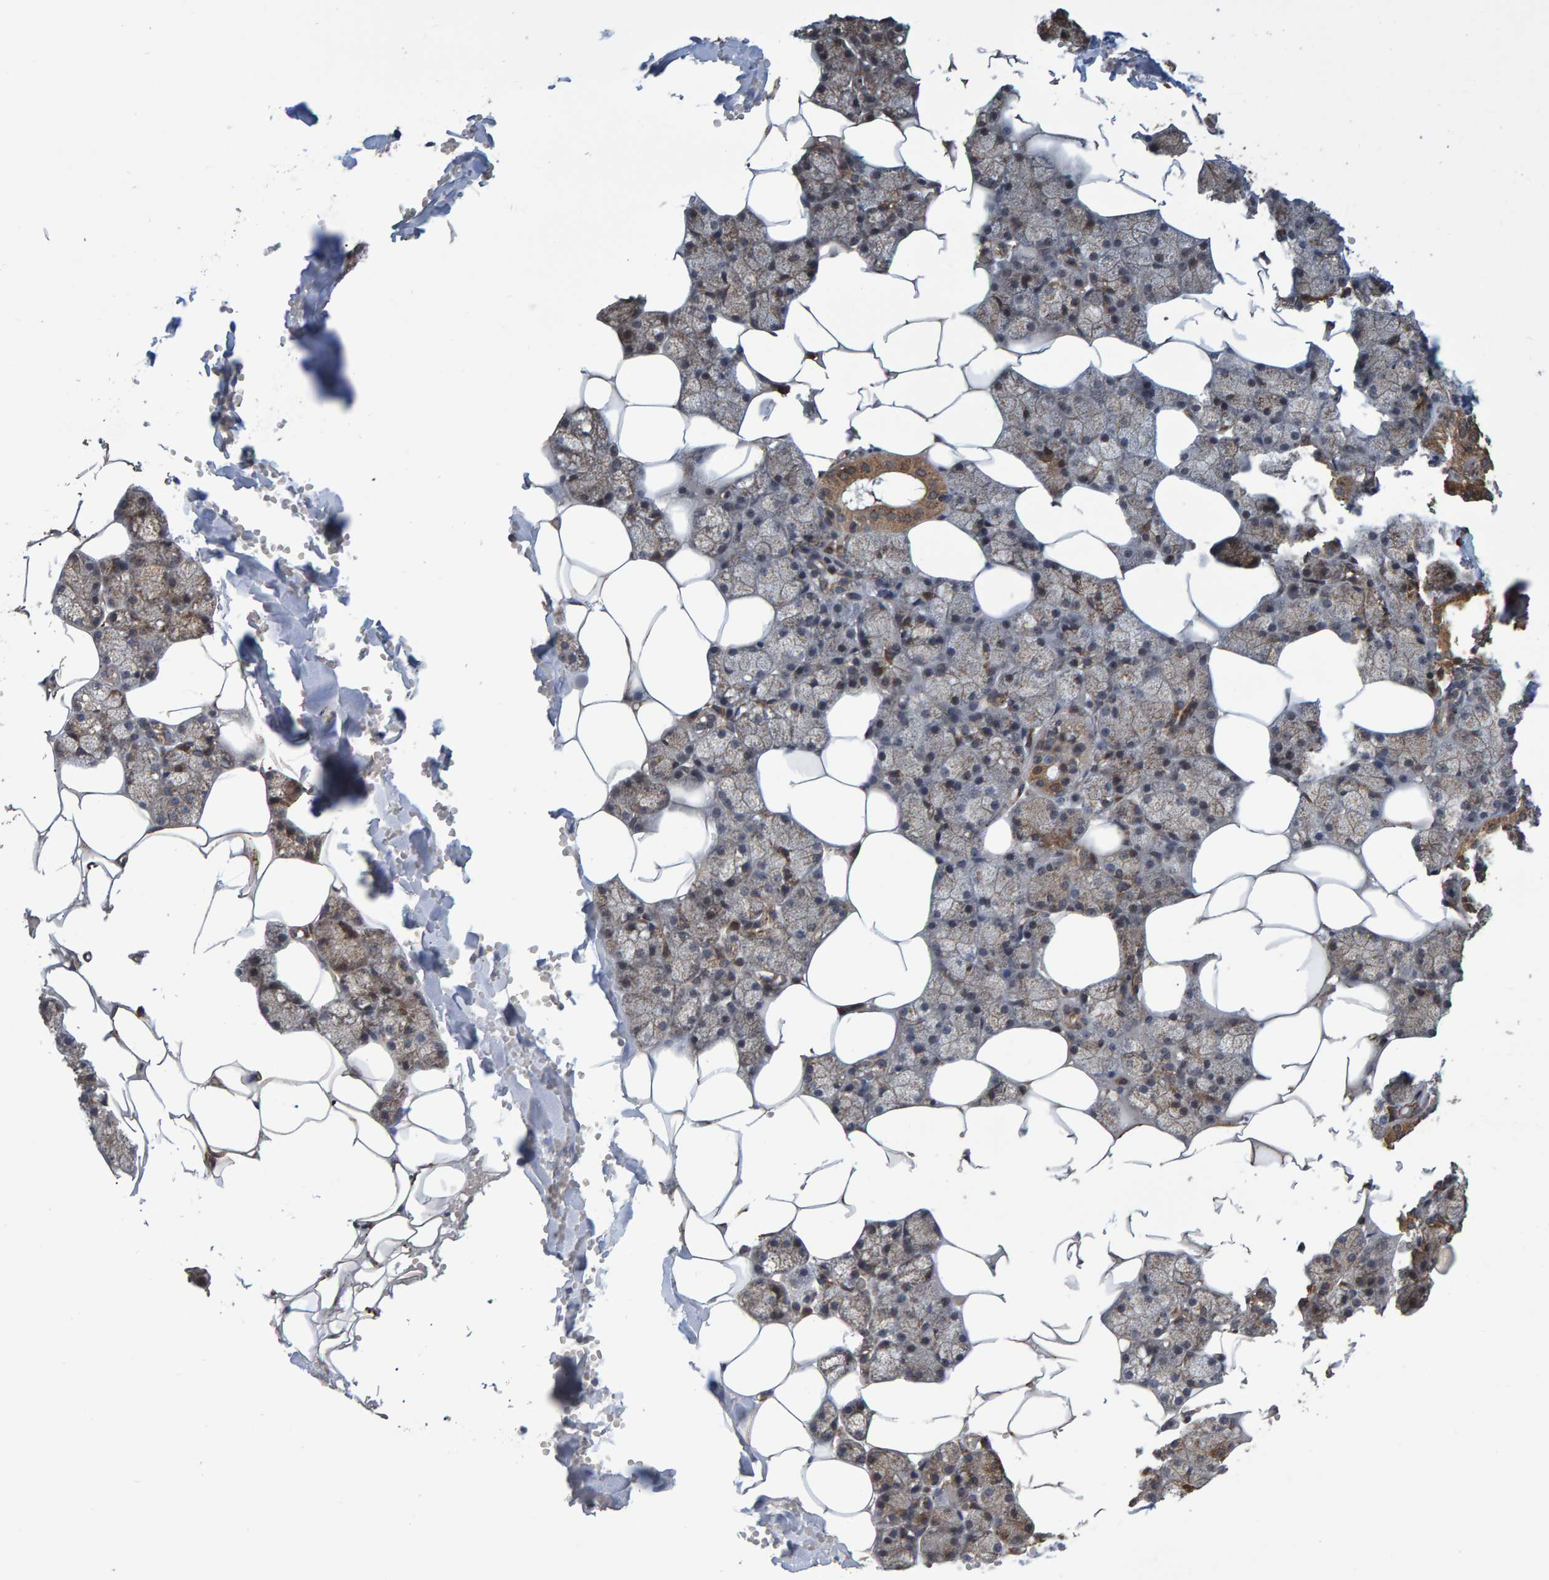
{"staining": {"intensity": "strong", "quantity": "25%-75%", "location": "cytoplasmic/membranous"}, "tissue": "salivary gland", "cell_type": "Glandular cells", "image_type": "normal", "snomed": [{"axis": "morphology", "description": "Normal tissue, NOS"}, {"axis": "topography", "description": "Salivary gland"}], "caption": "Protein analysis of benign salivary gland exhibits strong cytoplasmic/membranous expression in approximately 25%-75% of glandular cells.", "gene": "TRIM68", "patient": {"sex": "male", "age": 62}}